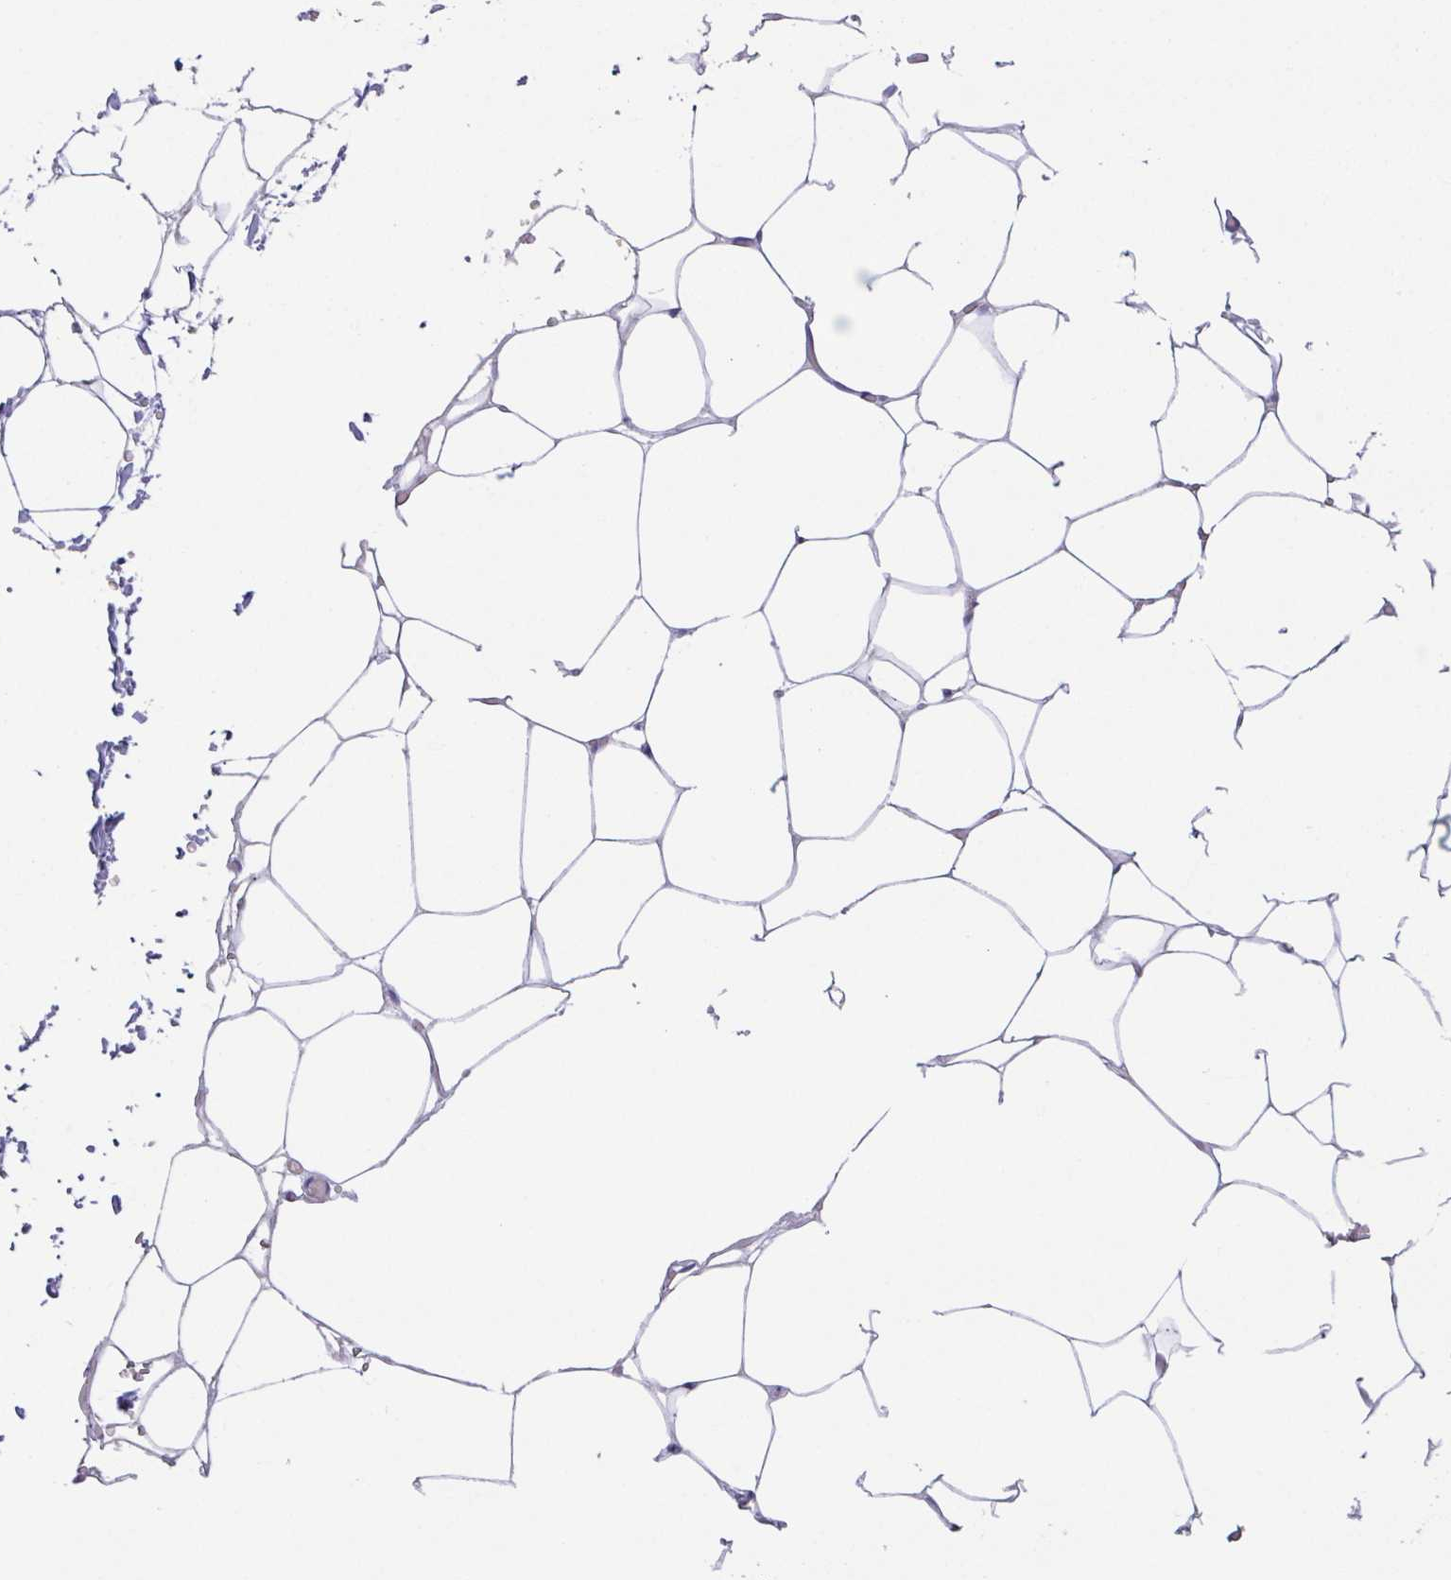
{"staining": {"intensity": "negative", "quantity": "none", "location": "none"}, "tissue": "adipose tissue", "cell_type": "Adipocytes", "image_type": "normal", "snomed": [{"axis": "morphology", "description": "Normal tissue, NOS"}, {"axis": "topography", "description": "Adipose tissue"}, {"axis": "topography", "description": "Vascular tissue"}, {"axis": "topography", "description": "Rectum"}, {"axis": "topography", "description": "Peripheral nerve tissue"}], "caption": "An IHC micrograph of normal adipose tissue is shown. There is no staining in adipocytes of adipose tissue. Brightfield microscopy of immunohistochemistry (IHC) stained with DAB (brown) and hematoxylin (blue), captured at high magnification.", "gene": "HAPLN2", "patient": {"sex": "female", "age": 69}}